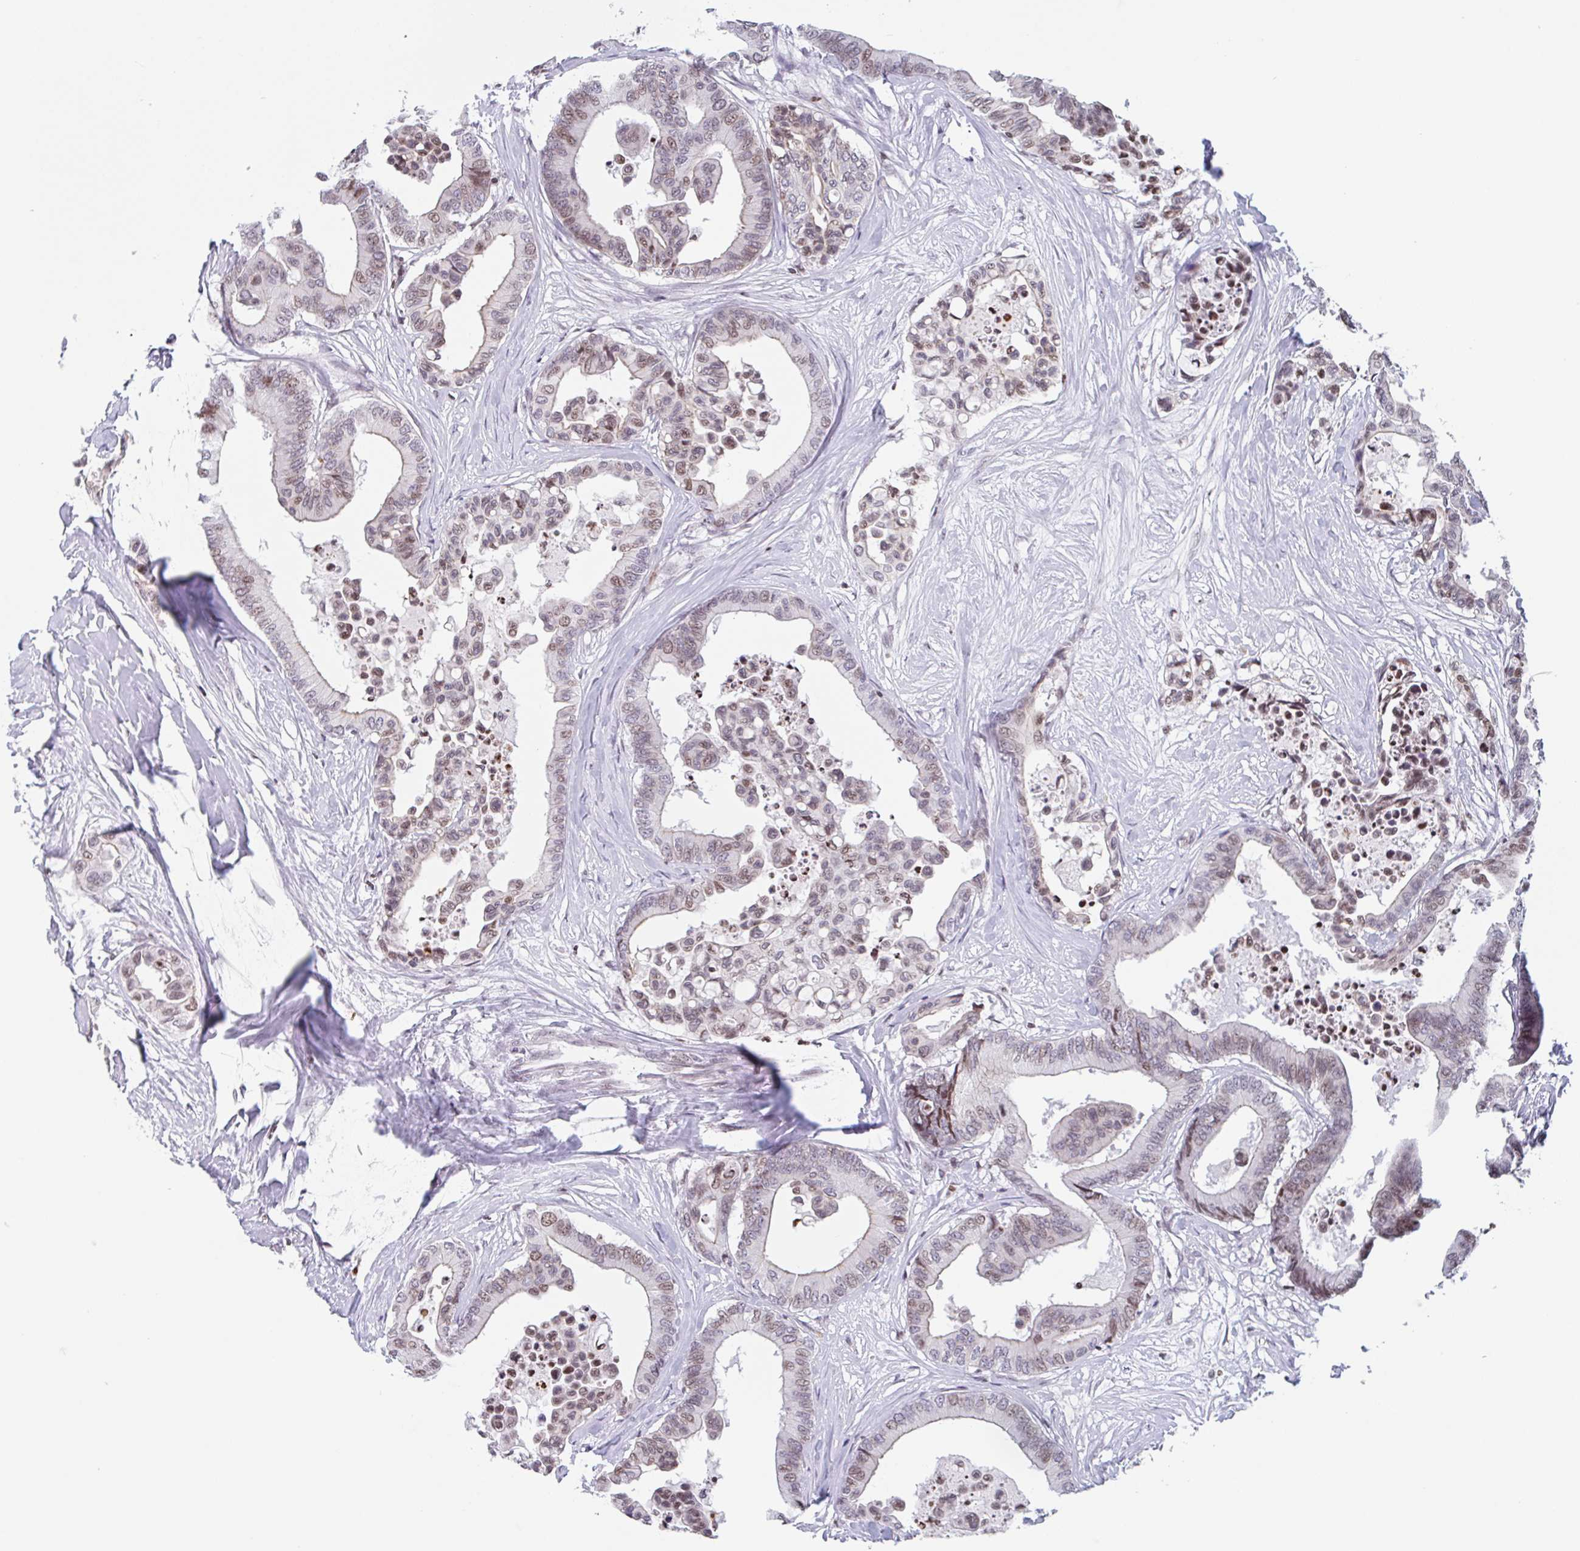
{"staining": {"intensity": "moderate", "quantity": ">75%", "location": "nuclear"}, "tissue": "colorectal cancer", "cell_type": "Tumor cells", "image_type": "cancer", "snomed": [{"axis": "morphology", "description": "Normal tissue, NOS"}, {"axis": "morphology", "description": "Adenocarcinoma, NOS"}, {"axis": "topography", "description": "Colon"}], "caption": "The immunohistochemical stain highlights moderate nuclear expression in tumor cells of colorectal adenocarcinoma tissue.", "gene": "NOL6", "patient": {"sex": "male", "age": 82}}